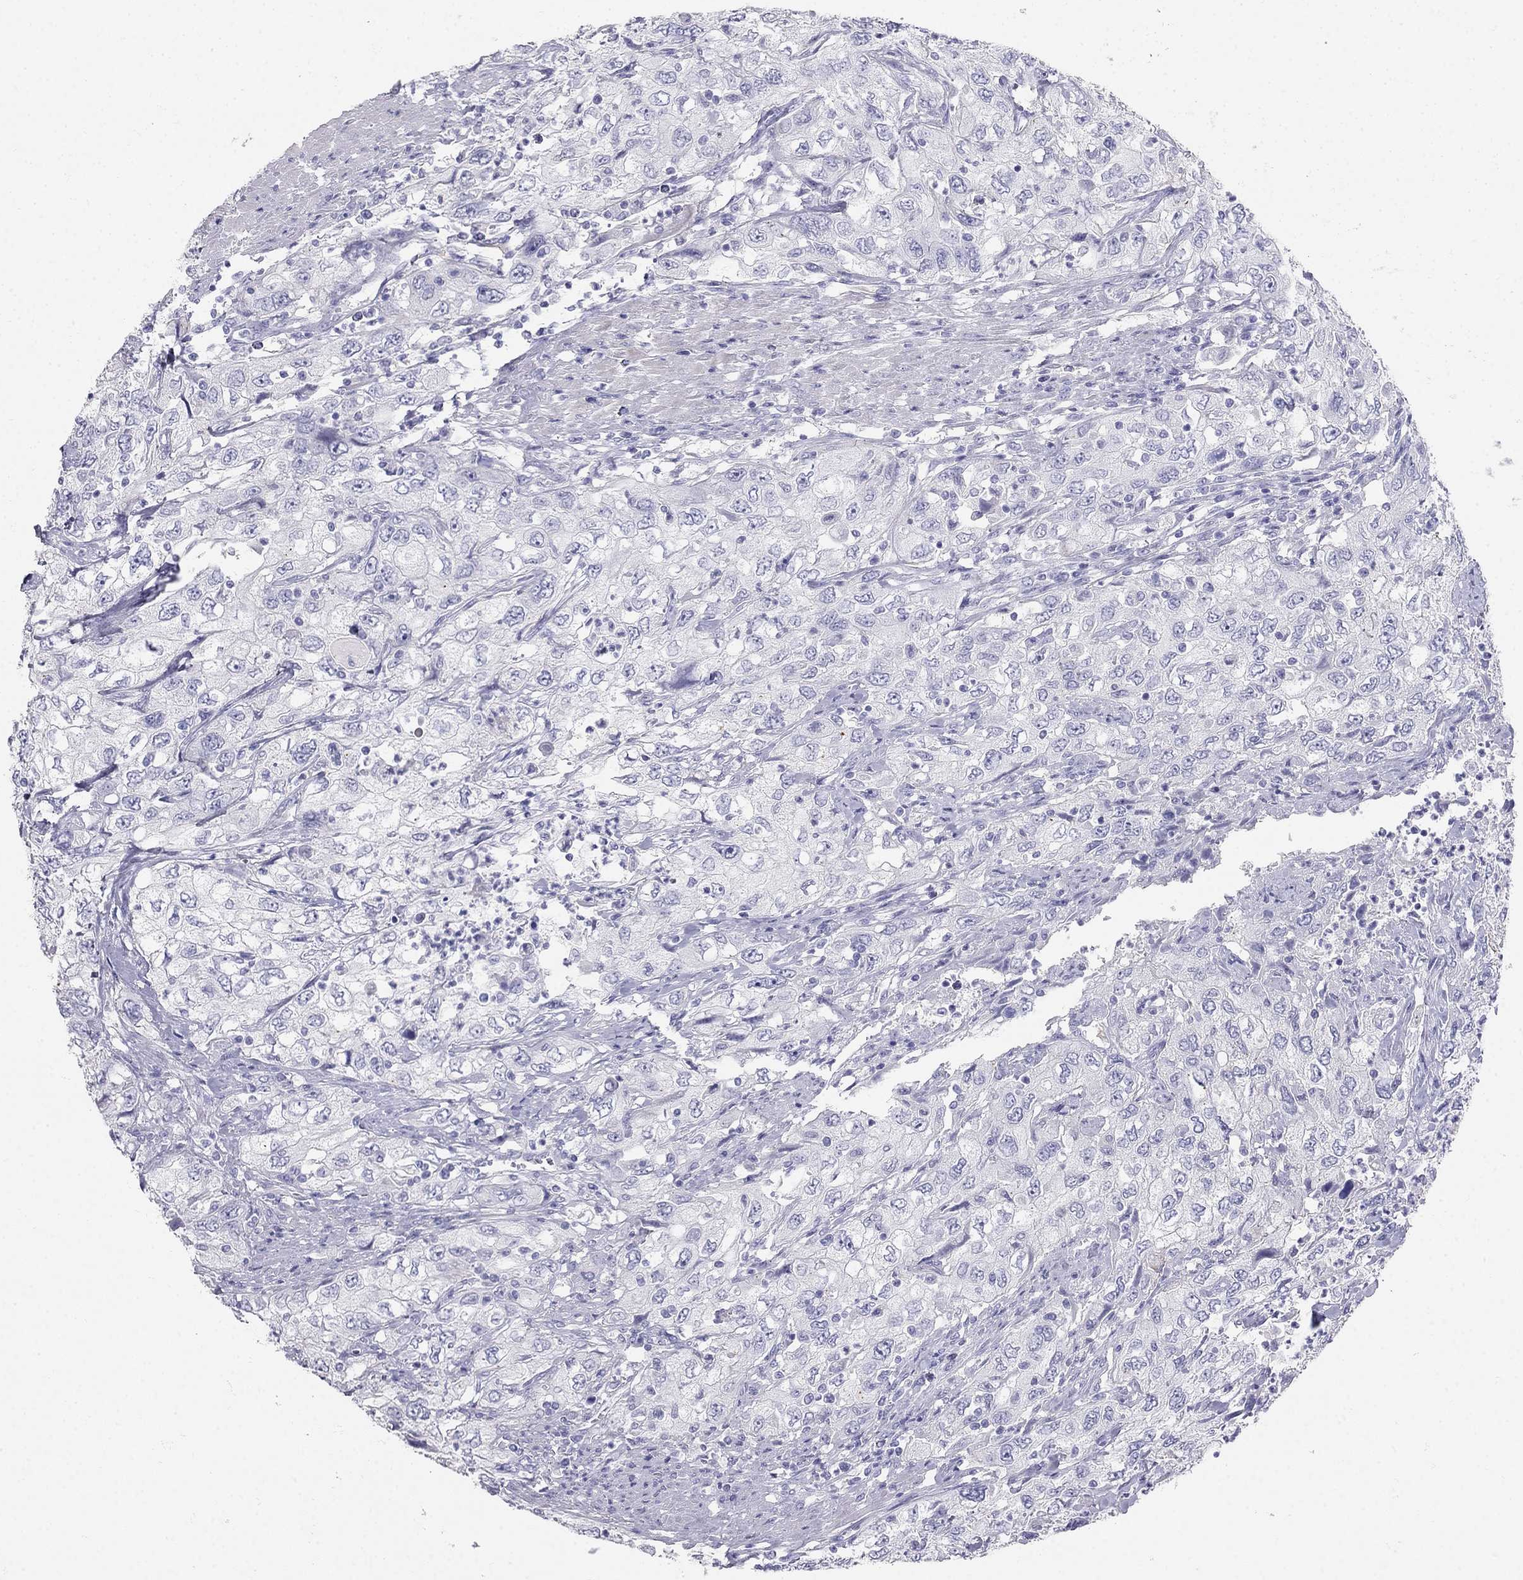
{"staining": {"intensity": "negative", "quantity": "none", "location": "none"}, "tissue": "urothelial cancer", "cell_type": "Tumor cells", "image_type": "cancer", "snomed": [{"axis": "morphology", "description": "Urothelial carcinoma, High grade"}, {"axis": "topography", "description": "Urinary bladder"}], "caption": "Histopathology image shows no significant protein staining in tumor cells of urothelial carcinoma (high-grade).", "gene": "RFLNA", "patient": {"sex": "male", "age": 76}}